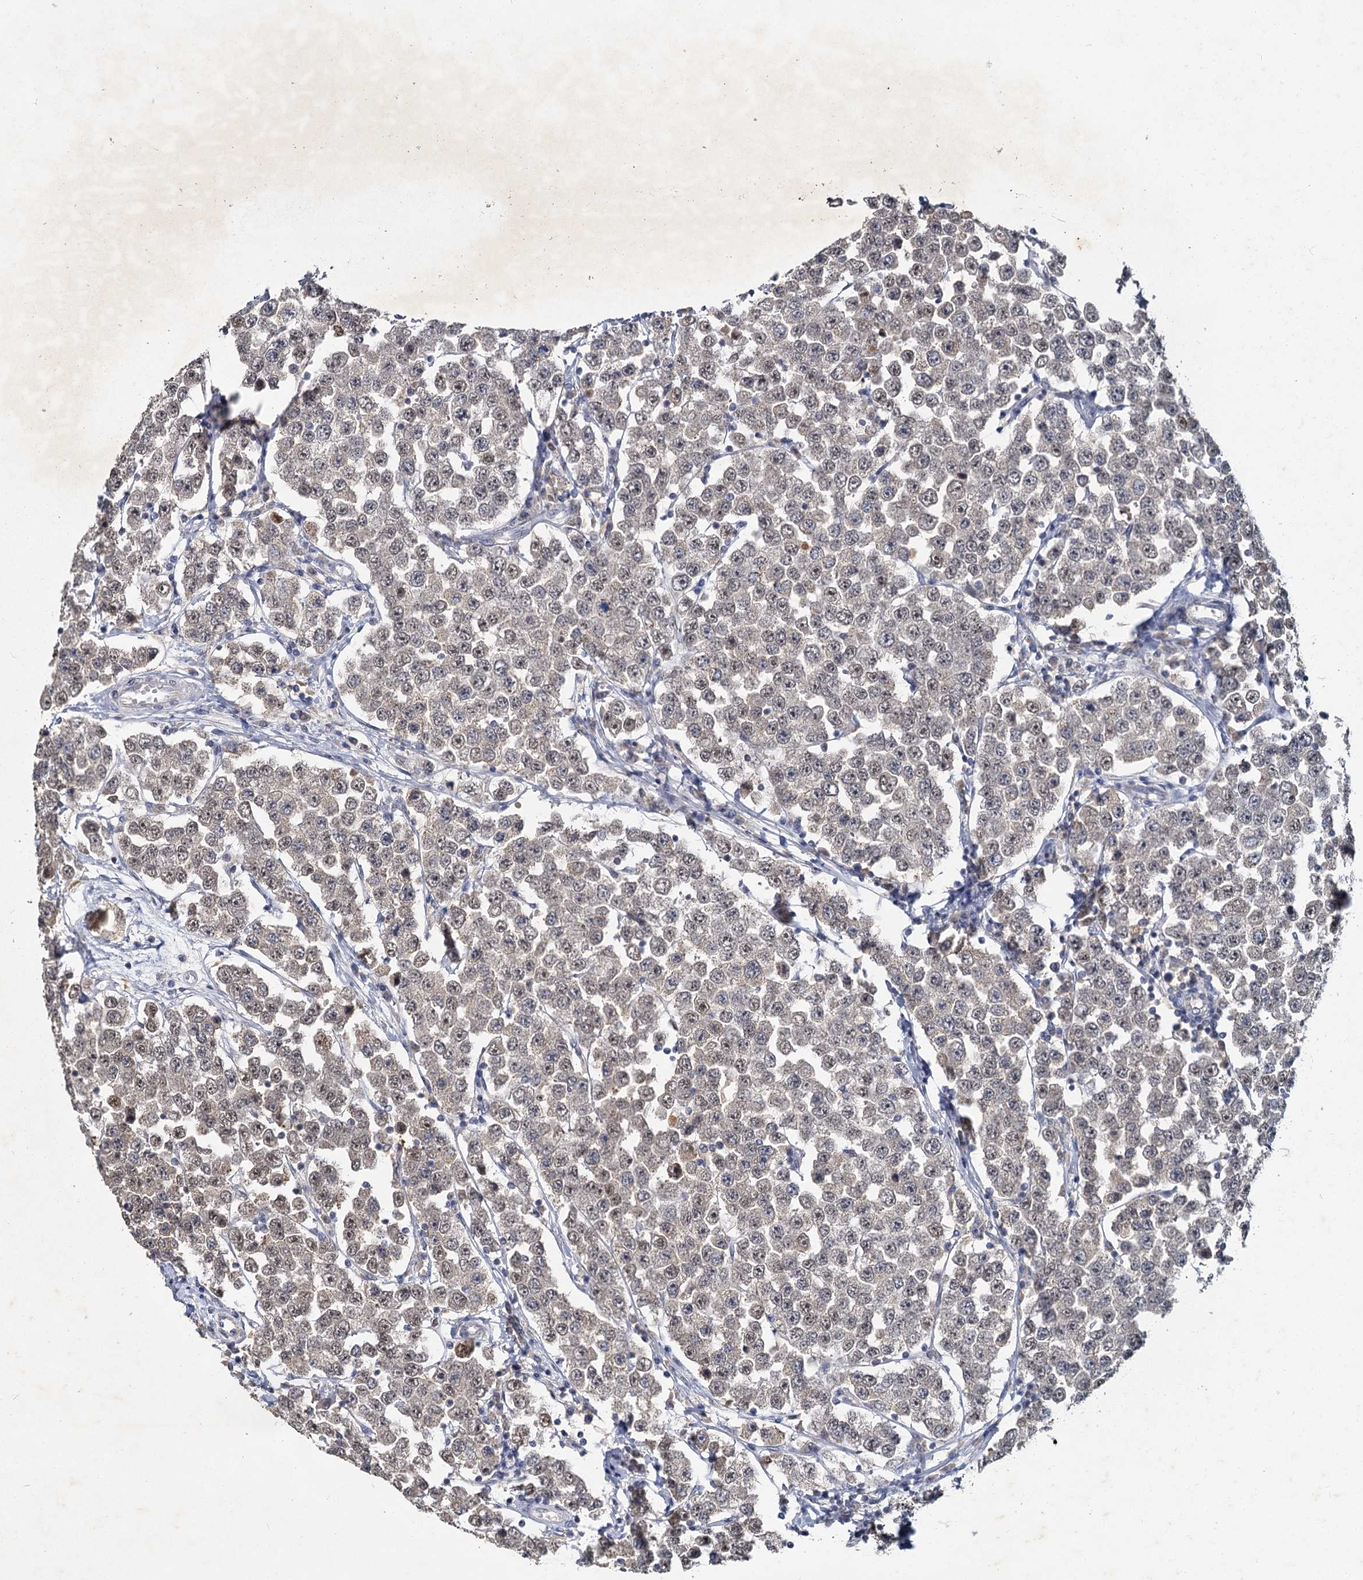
{"staining": {"intensity": "weak", "quantity": "<25%", "location": "nuclear"}, "tissue": "testis cancer", "cell_type": "Tumor cells", "image_type": "cancer", "snomed": [{"axis": "morphology", "description": "Seminoma, NOS"}, {"axis": "topography", "description": "Testis"}], "caption": "There is no significant expression in tumor cells of testis cancer.", "gene": "MUCL1", "patient": {"sex": "male", "age": 28}}